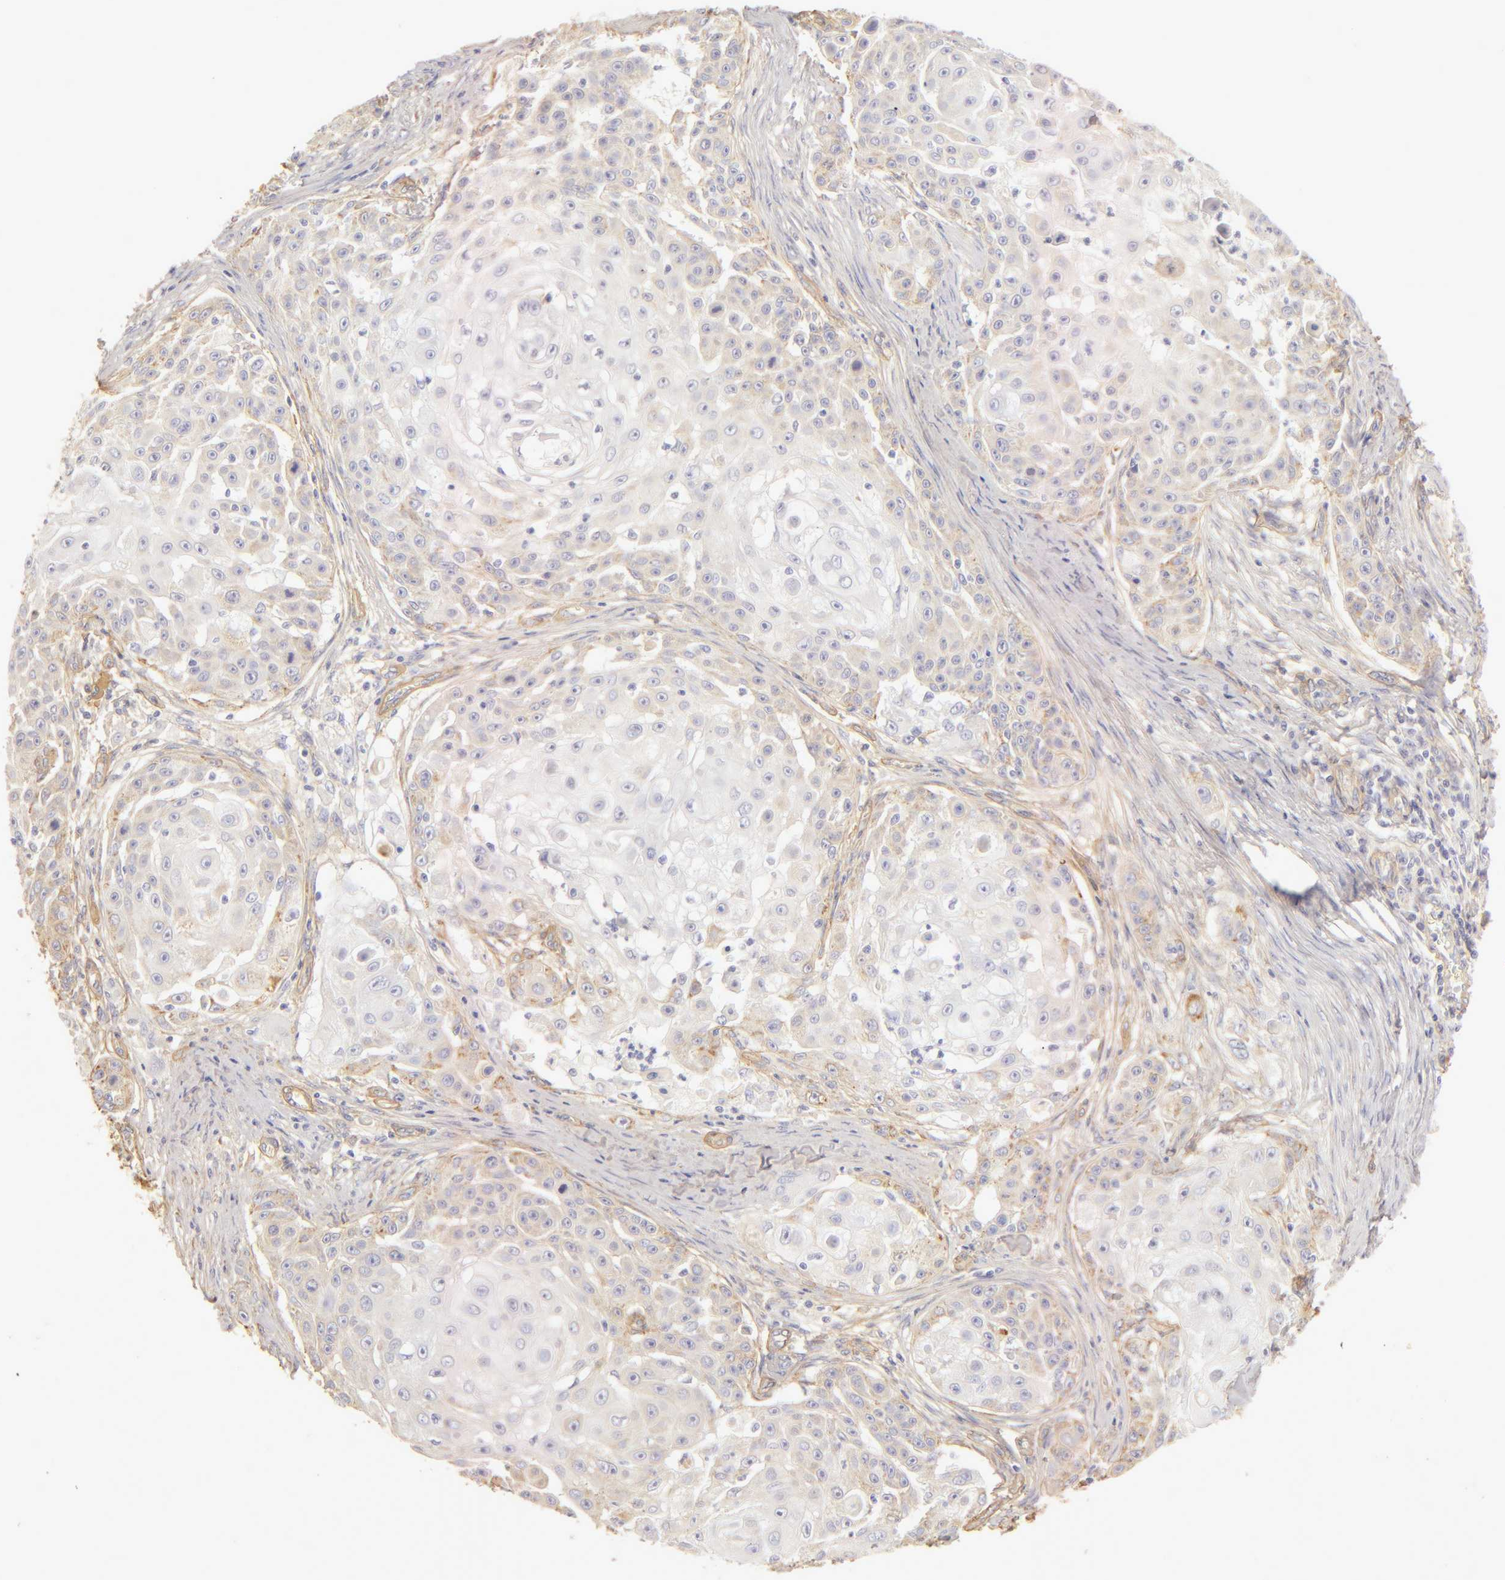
{"staining": {"intensity": "negative", "quantity": "none", "location": "none"}, "tissue": "skin cancer", "cell_type": "Tumor cells", "image_type": "cancer", "snomed": [{"axis": "morphology", "description": "Squamous cell carcinoma, NOS"}, {"axis": "topography", "description": "Skin"}], "caption": "Image shows no protein staining in tumor cells of skin cancer tissue.", "gene": "COL4A1", "patient": {"sex": "female", "age": 57}}